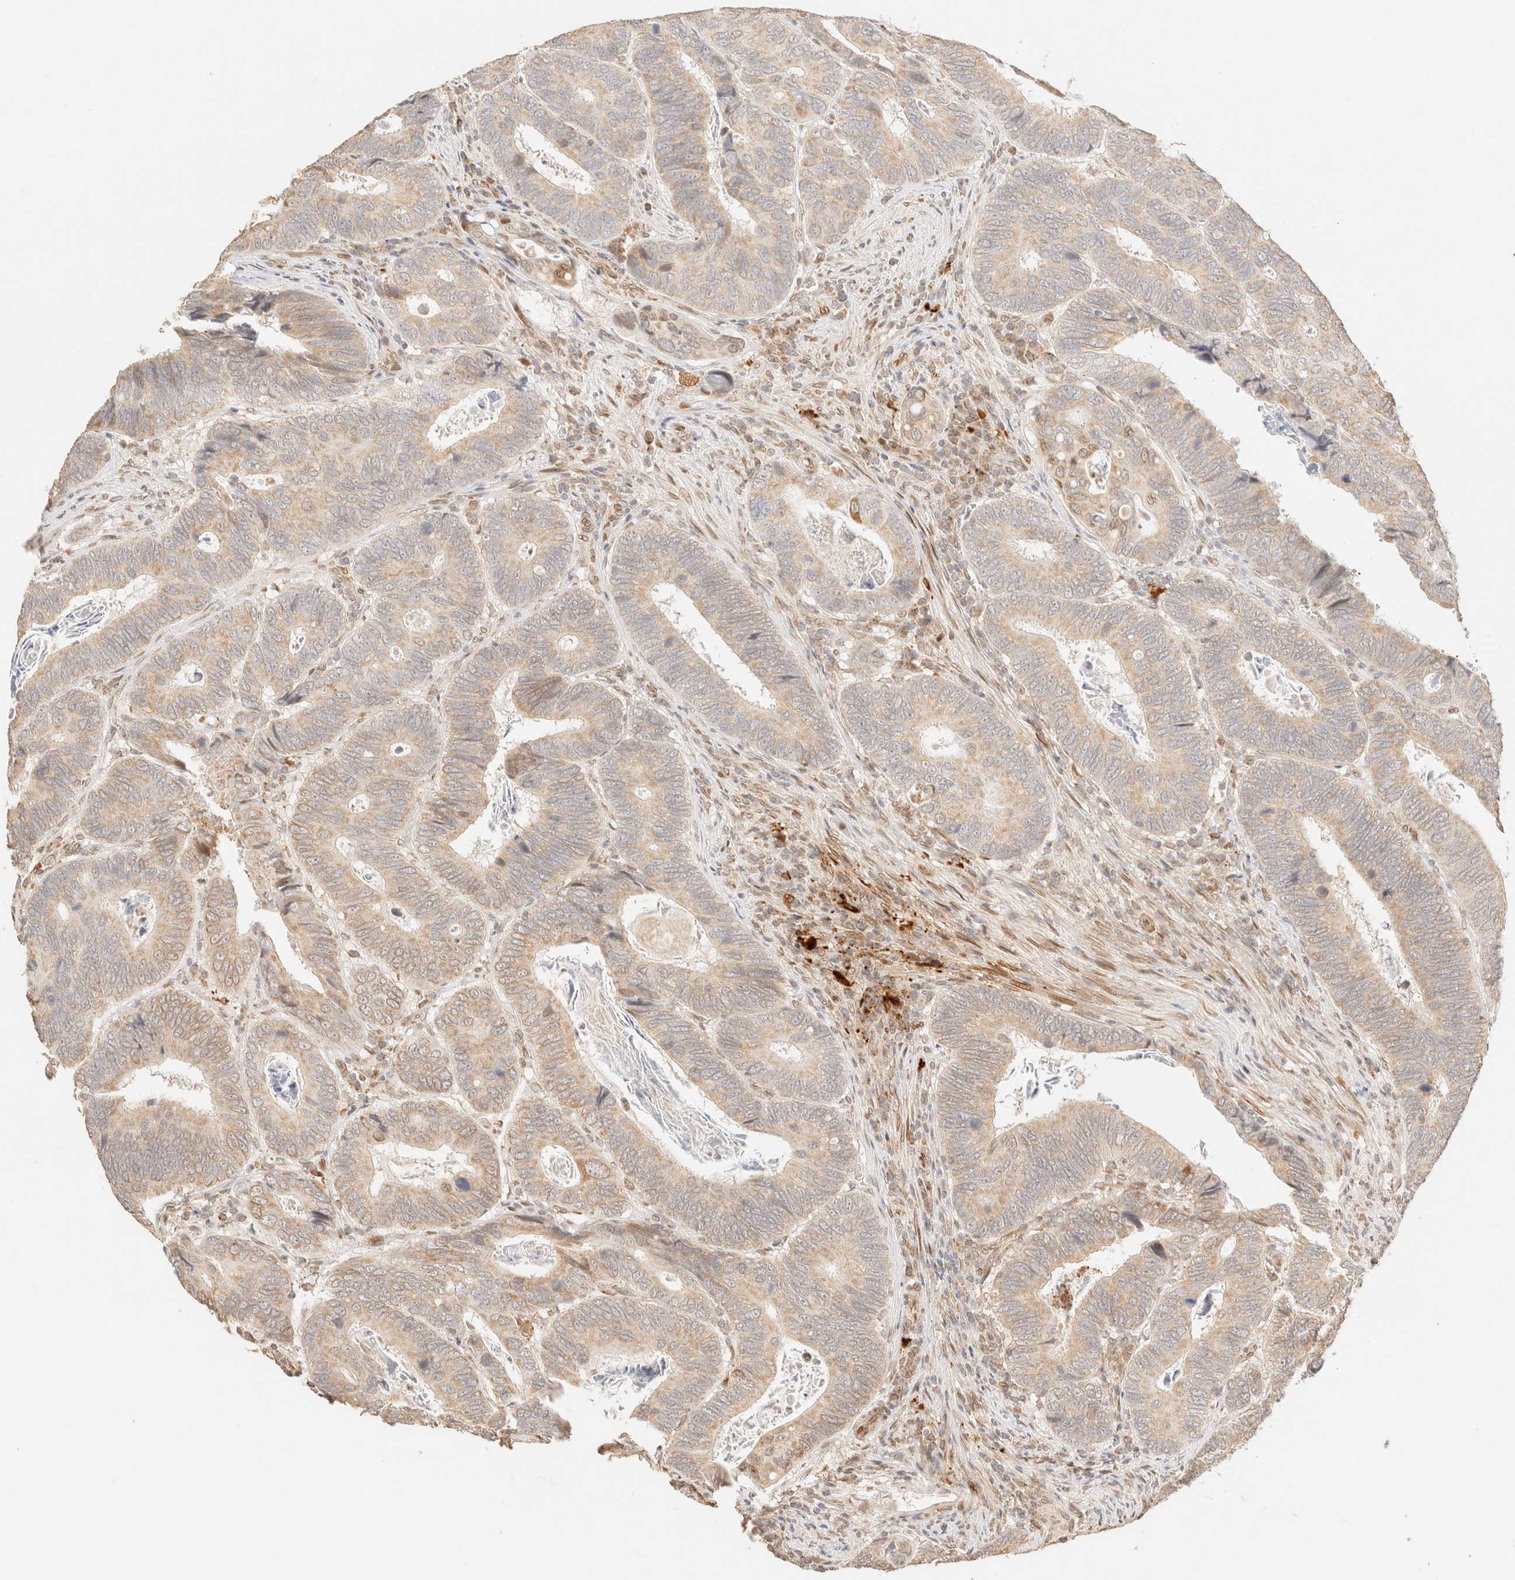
{"staining": {"intensity": "weak", "quantity": "25%-75%", "location": "cytoplasmic/membranous"}, "tissue": "colorectal cancer", "cell_type": "Tumor cells", "image_type": "cancer", "snomed": [{"axis": "morphology", "description": "Adenocarcinoma, NOS"}, {"axis": "topography", "description": "Colon"}], "caption": "This is a histology image of immunohistochemistry (IHC) staining of colorectal cancer (adenocarcinoma), which shows weak staining in the cytoplasmic/membranous of tumor cells.", "gene": "TACO1", "patient": {"sex": "male", "age": 72}}